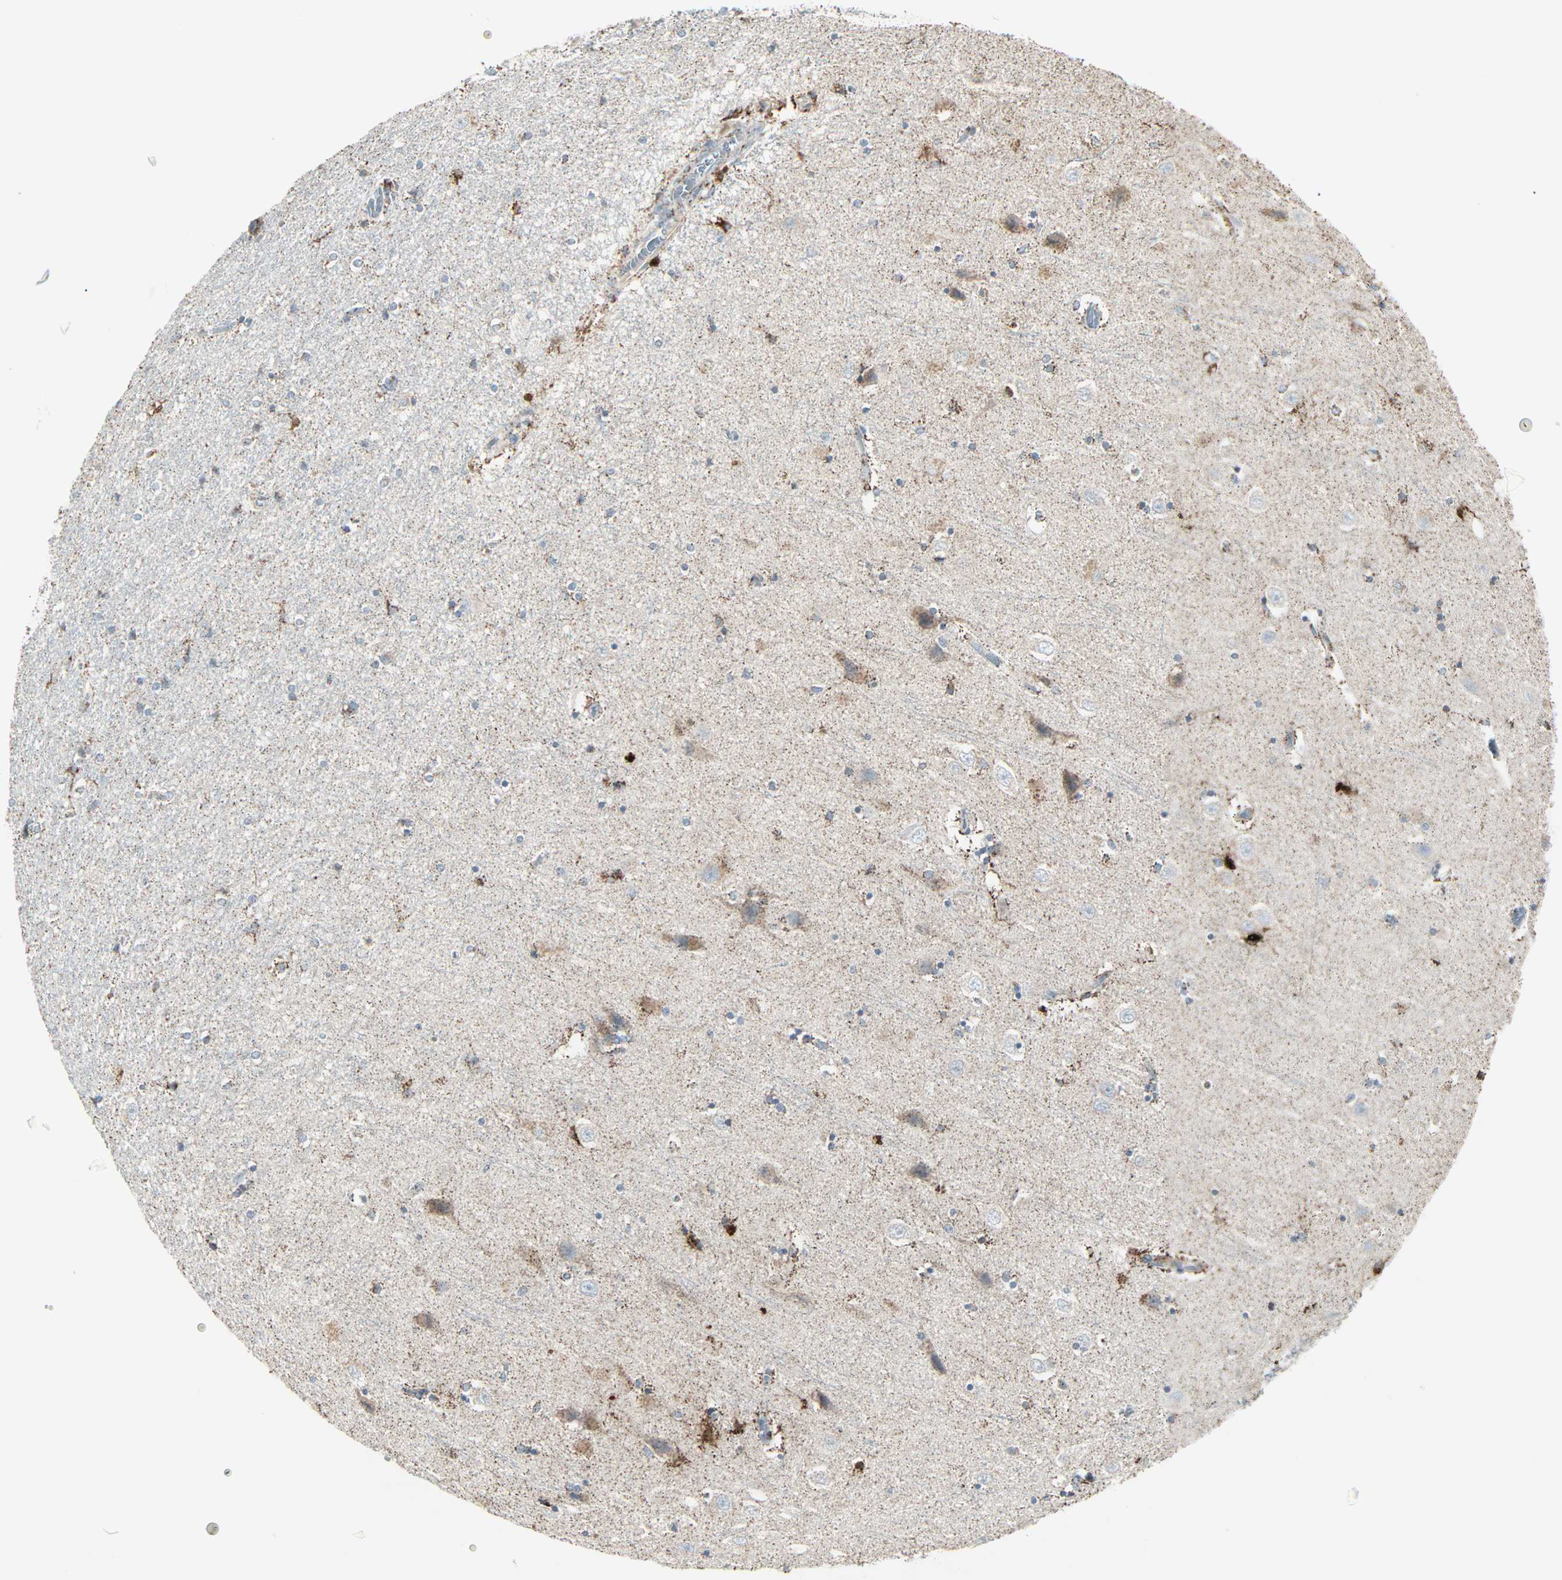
{"staining": {"intensity": "moderate", "quantity": "<25%", "location": "cytoplasmic/membranous"}, "tissue": "hippocampus", "cell_type": "Glial cells", "image_type": "normal", "snomed": [{"axis": "morphology", "description": "Normal tissue, NOS"}, {"axis": "topography", "description": "Hippocampus"}], "caption": "Protein expression by IHC reveals moderate cytoplasmic/membranous expression in about <25% of glial cells in unremarkable hippocampus. Immunohistochemistry stains the protein in brown and the nuclei are stained blue.", "gene": "IDH2", "patient": {"sex": "female", "age": 54}}